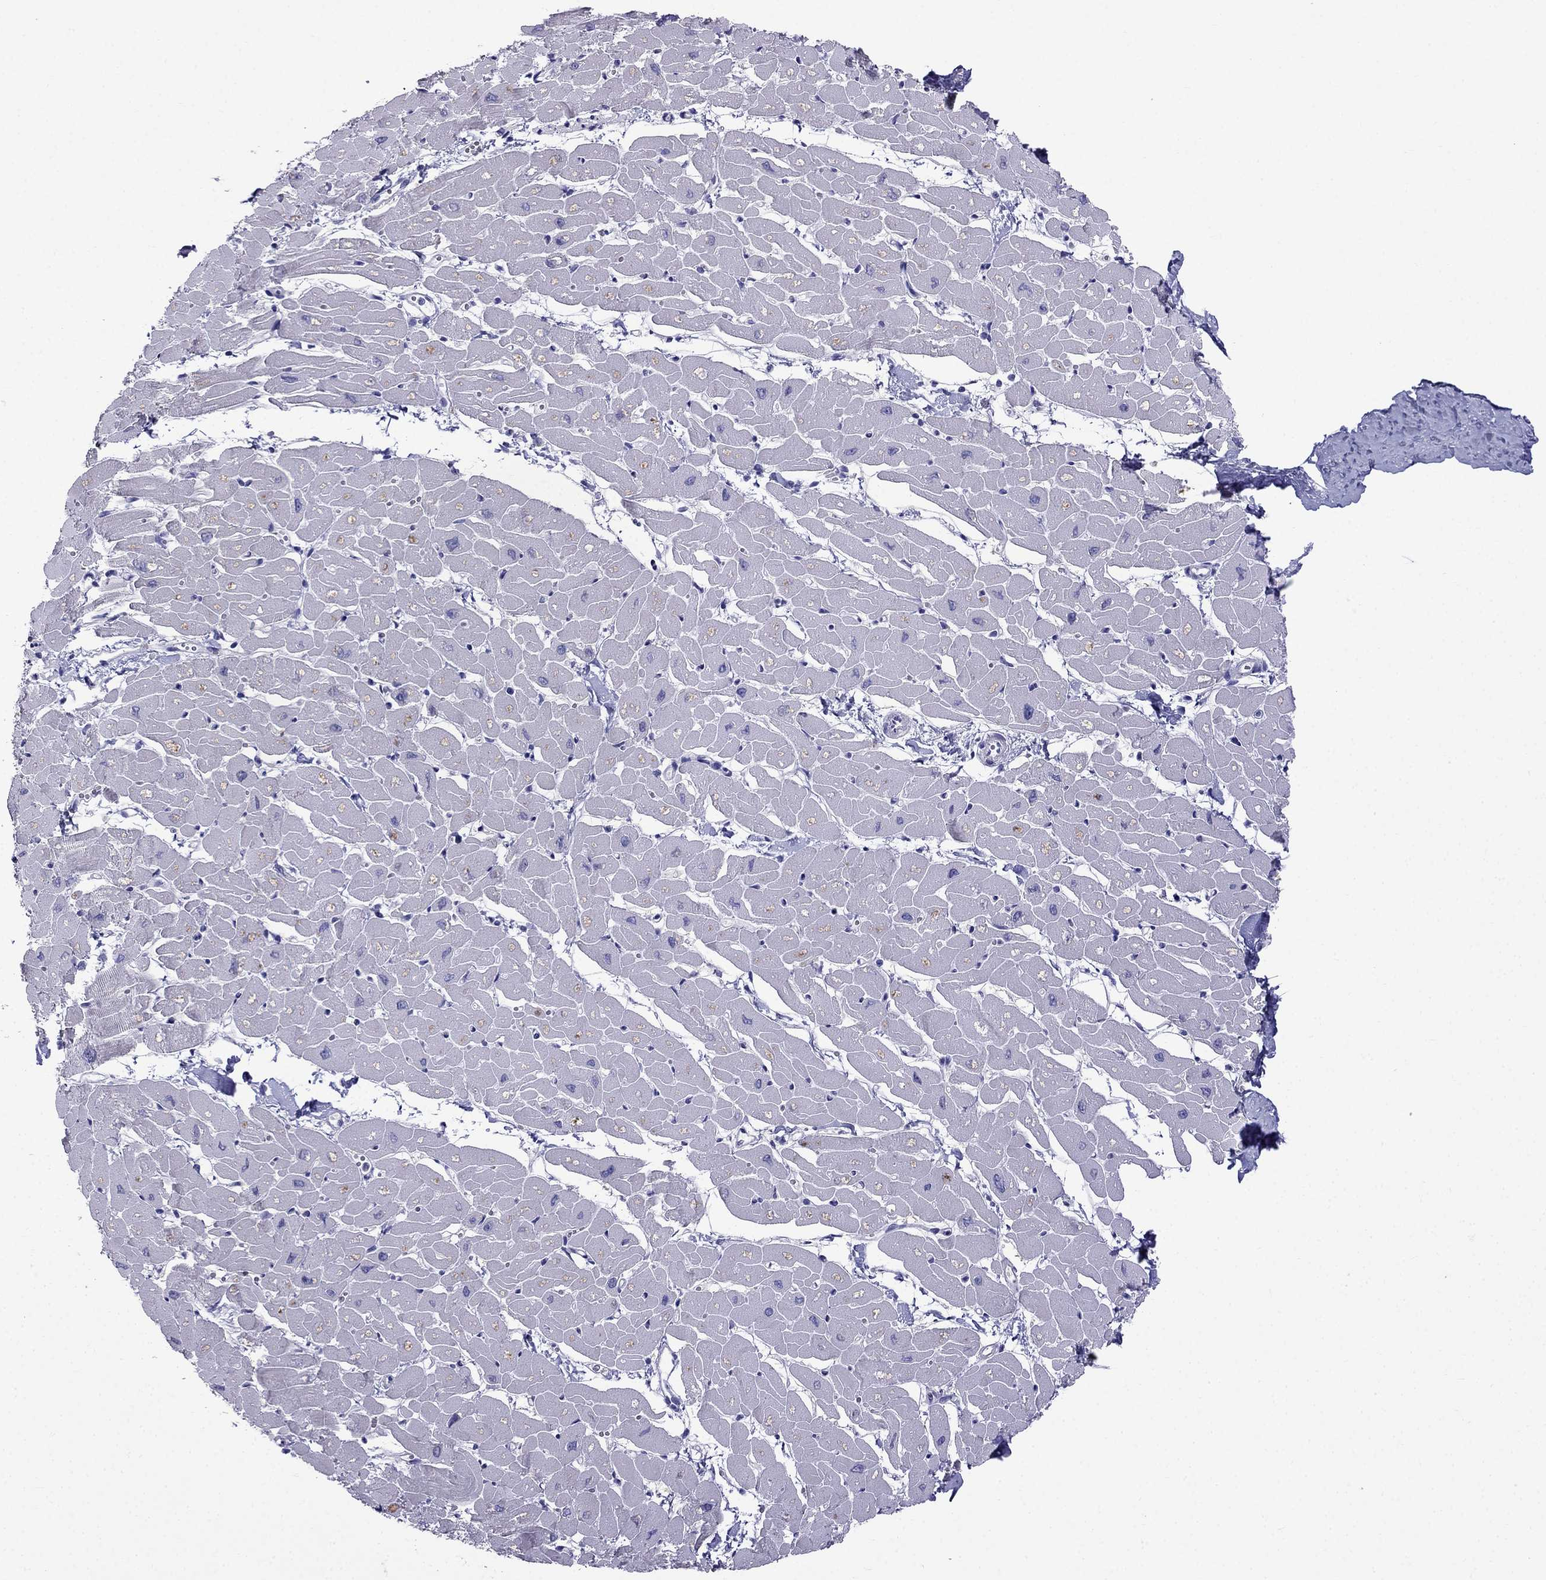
{"staining": {"intensity": "negative", "quantity": "none", "location": "none"}, "tissue": "heart muscle", "cell_type": "Cardiomyocytes", "image_type": "normal", "snomed": [{"axis": "morphology", "description": "Normal tissue, NOS"}, {"axis": "topography", "description": "Heart"}], "caption": "DAB immunohistochemical staining of normal human heart muscle demonstrates no significant staining in cardiomyocytes.", "gene": "PATE1", "patient": {"sex": "male", "age": 57}}